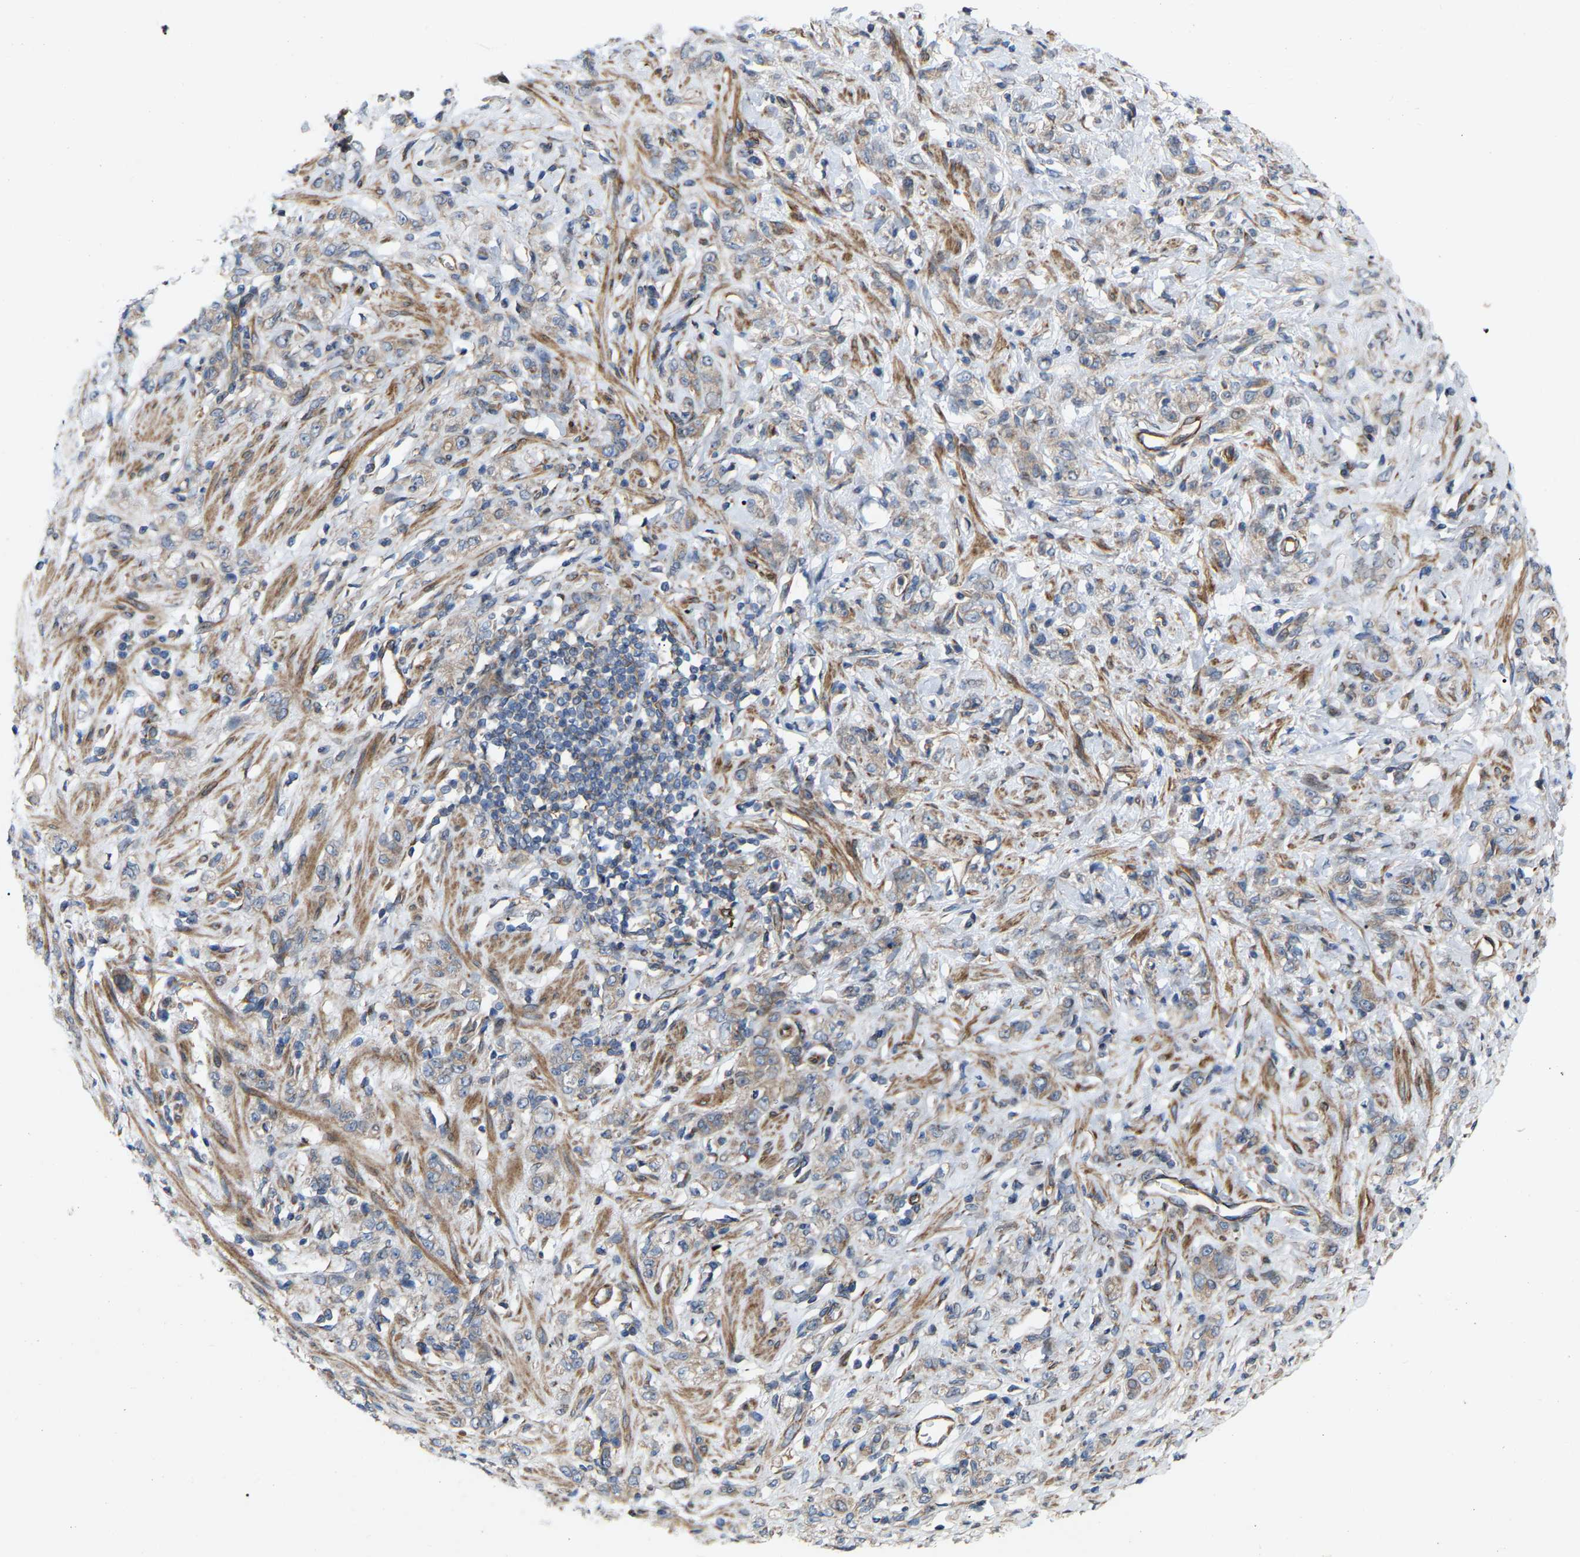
{"staining": {"intensity": "weak", "quantity": ">75%", "location": "cytoplasmic/membranous"}, "tissue": "stomach cancer", "cell_type": "Tumor cells", "image_type": "cancer", "snomed": [{"axis": "morphology", "description": "Normal tissue, NOS"}, {"axis": "morphology", "description": "Adenocarcinoma, NOS"}, {"axis": "topography", "description": "Stomach"}], "caption": "Tumor cells display low levels of weak cytoplasmic/membranous positivity in approximately >75% of cells in stomach cancer (adenocarcinoma). (IHC, brightfield microscopy, high magnification).", "gene": "TOR1B", "patient": {"sex": "male", "age": 82}}